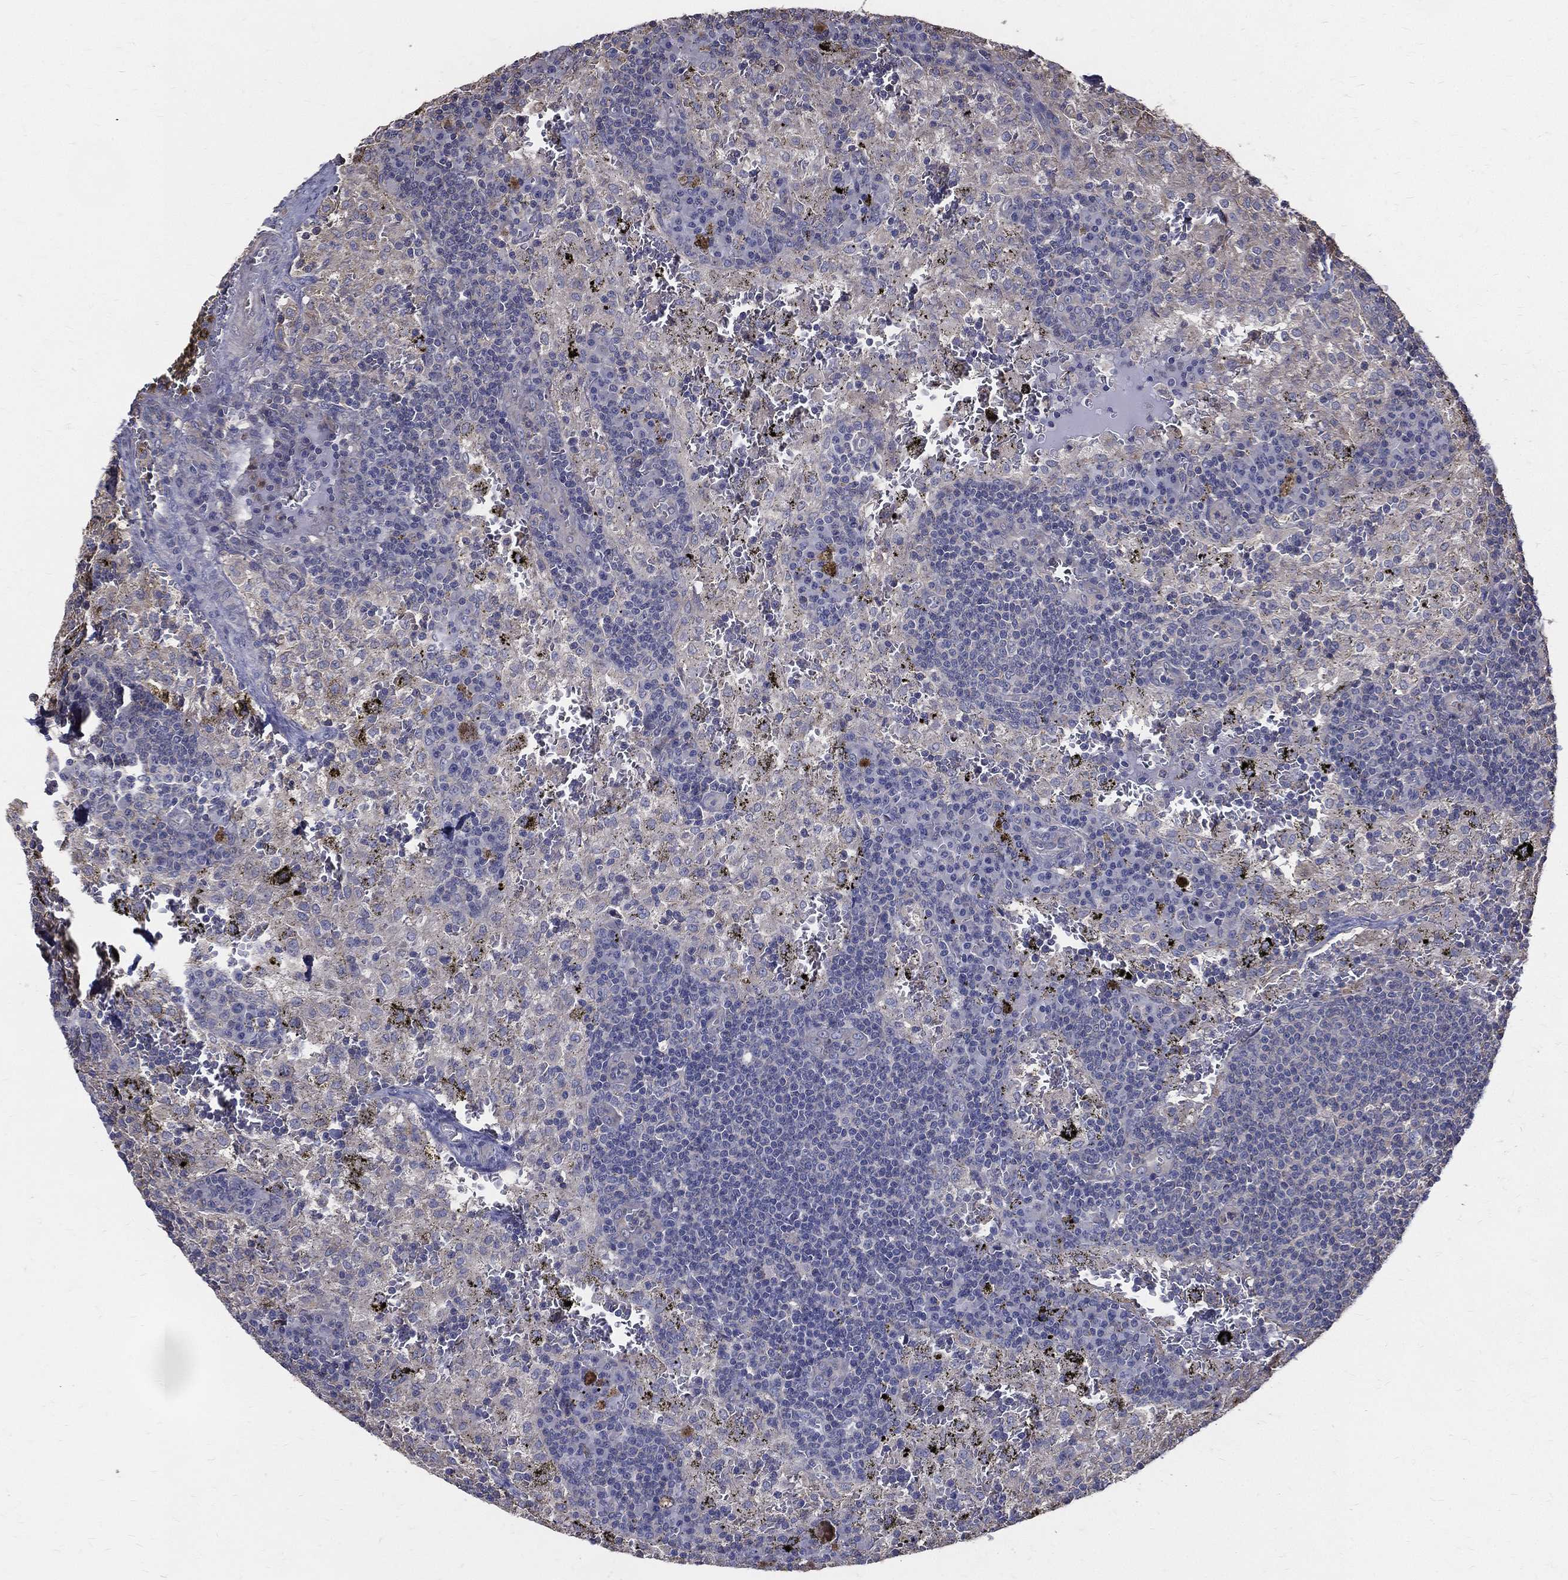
{"staining": {"intensity": "negative", "quantity": "none", "location": "none"}, "tissue": "lymph node", "cell_type": "Germinal center cells", "image_type": "normal", "snomed": [{"axis": "morphology", "description": "Normal tissue, NOS"}, {"axis": "topography", "description": "Lymph node"}], "caption": "Immunohistochemistry image of normal lymph node stained for a protein (brown), which exhibits no expression in germinal center cells. The staining was performed using DAB to visualize the protein expression in brown, while the nuclei were stained in blue with hematoxylin (Magnification: 20x).", "gene": "SERPINB2", "patient": {"sex": "male", "age": 62}}